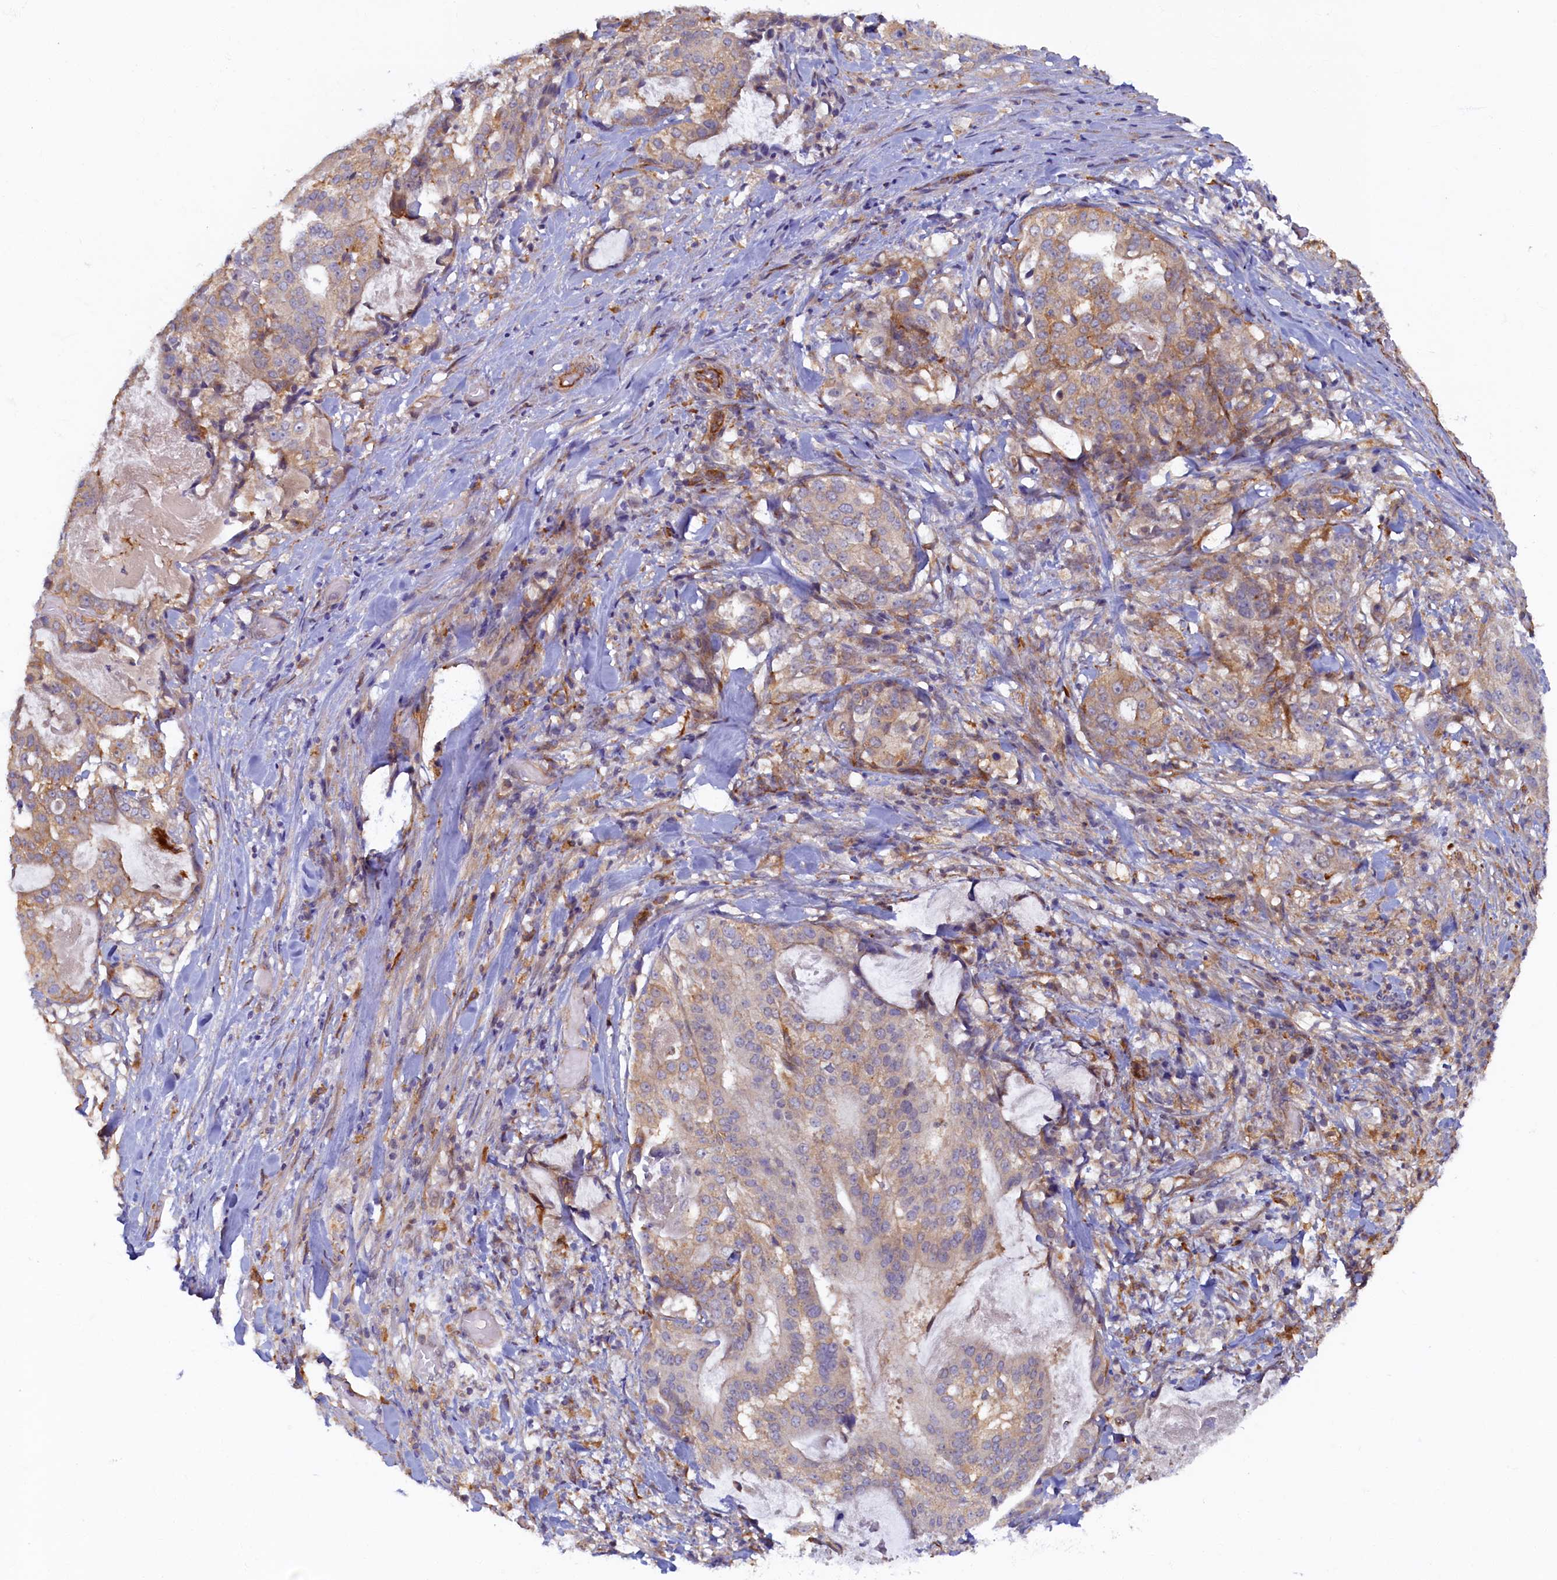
{"staining": {"intensity": "weak", "quantity": "<25%", "location": "cytoplasmic/membranous"}, "tissue": "stomach cancer", "cell_type": "Tumor cells", "image_type": "cancer", "snomed": [{"axis": "morphology", "description": "Adenocarcinoma, NOS"}, {"axis": "topography", "description": "Stomach"}], "caption": "This is an immunohistochemistry (IHC) histopathology image of human adenocarcinoma (stomach). There is no staining in tumor cells.", "gene": "STX12", "patient": {"sex": "male", "age": 48}}